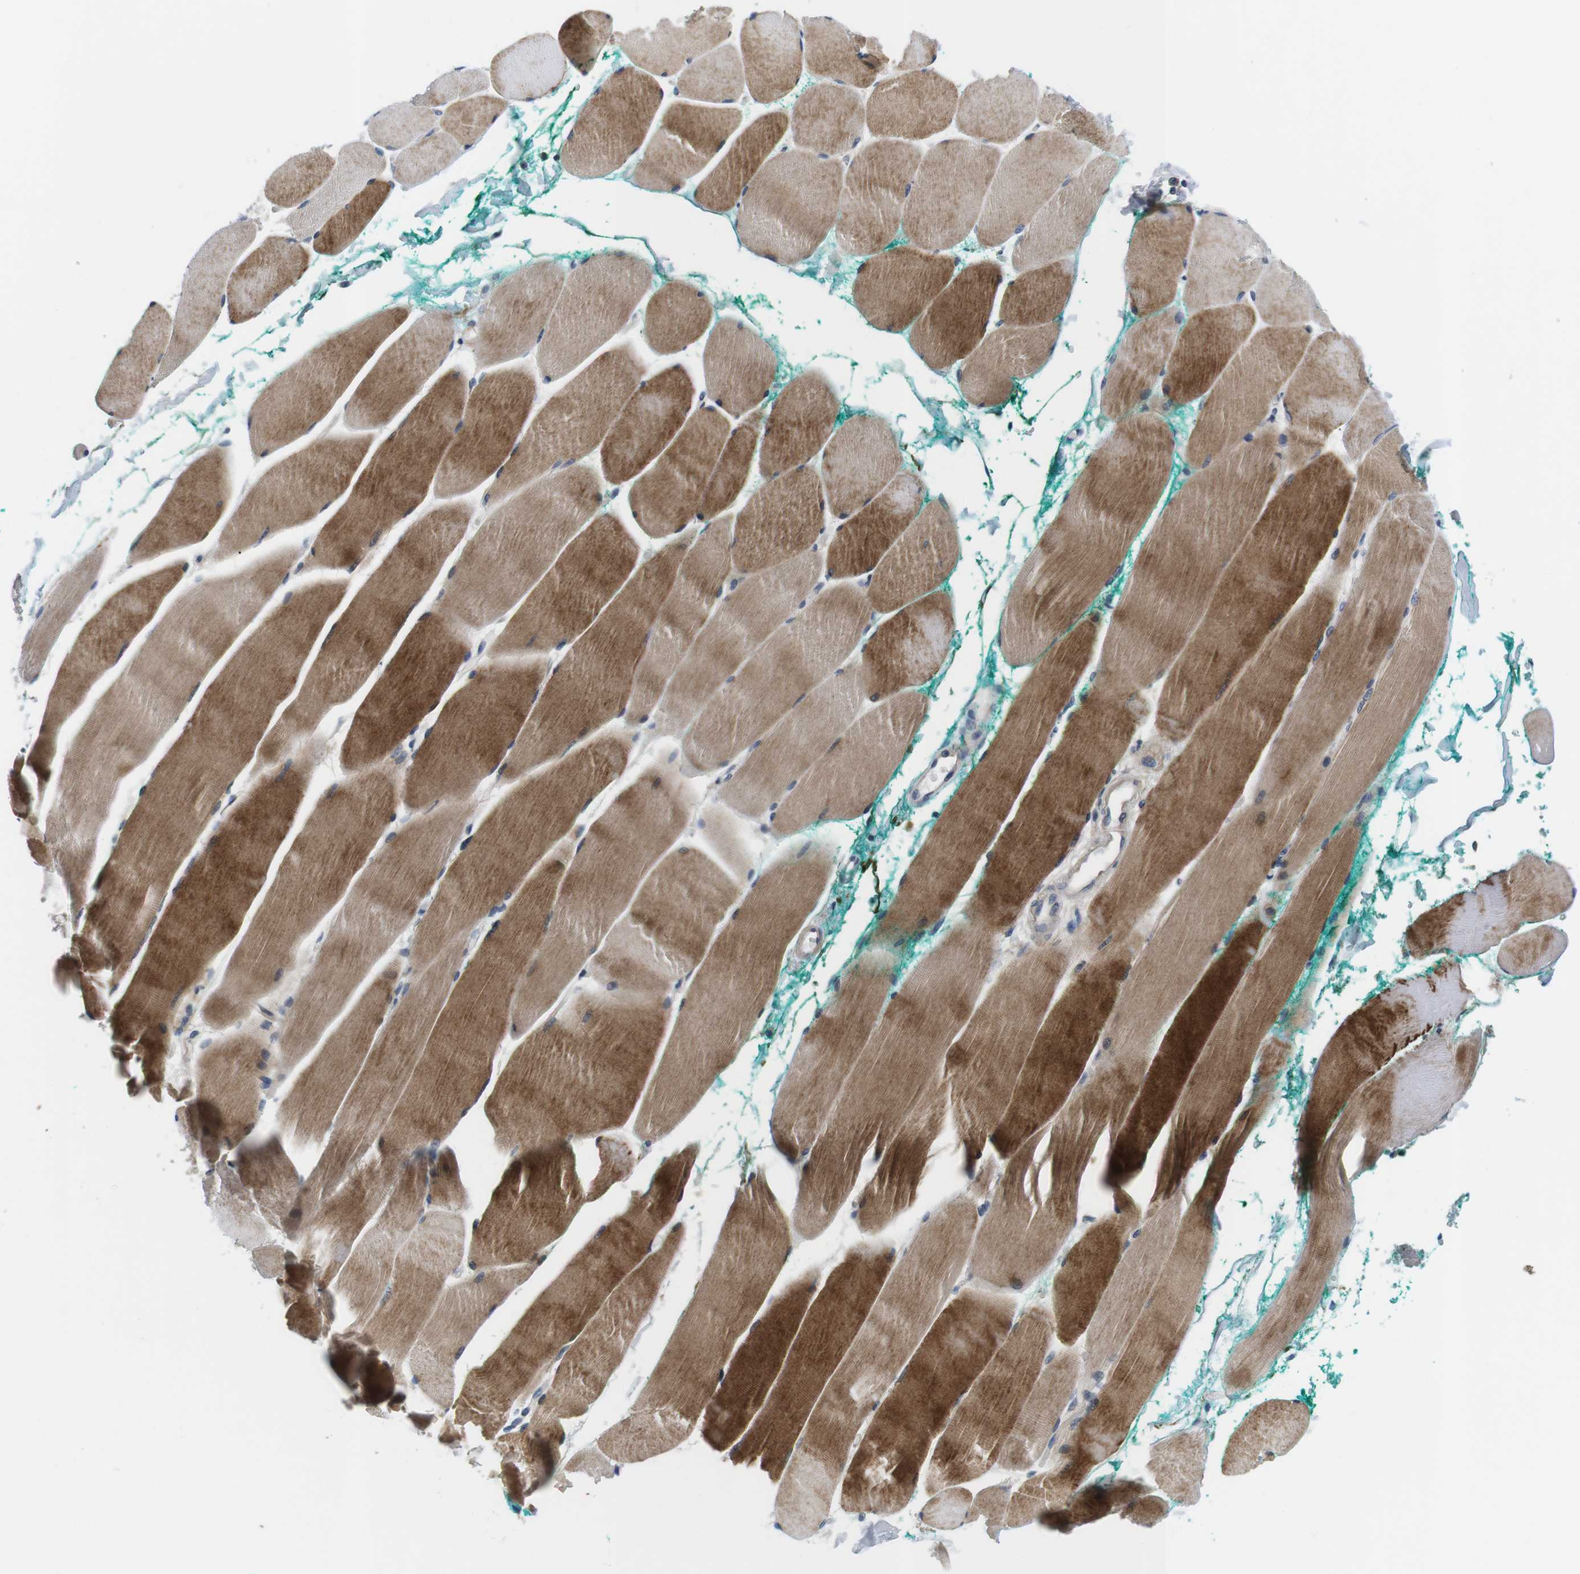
{"staining": {"intensity": "moderate", "quantity": ">75%", "location": "cytoplasmic/membranous"}, "tissue": "skeletal muscle", "cell_type": "Myocytes", "image_type": "normal", "snomed": [{"axis": "morphology", "description": "Normal tissue, NOS"}, {"axis": "morphology", "description": "Squamous cell carcinoma, NOS"}, {"axis": "topography", "description": "Skeletal muscle"}], "caption": "Immunohistochemical staining of benign skeletal muscle shows >75% levels of moderate cytoplasmic/membranous protein positivity in about >75% of myocytes.", "gene": "SLC30A1", "patient": {"sex": "male", "age": 51}}